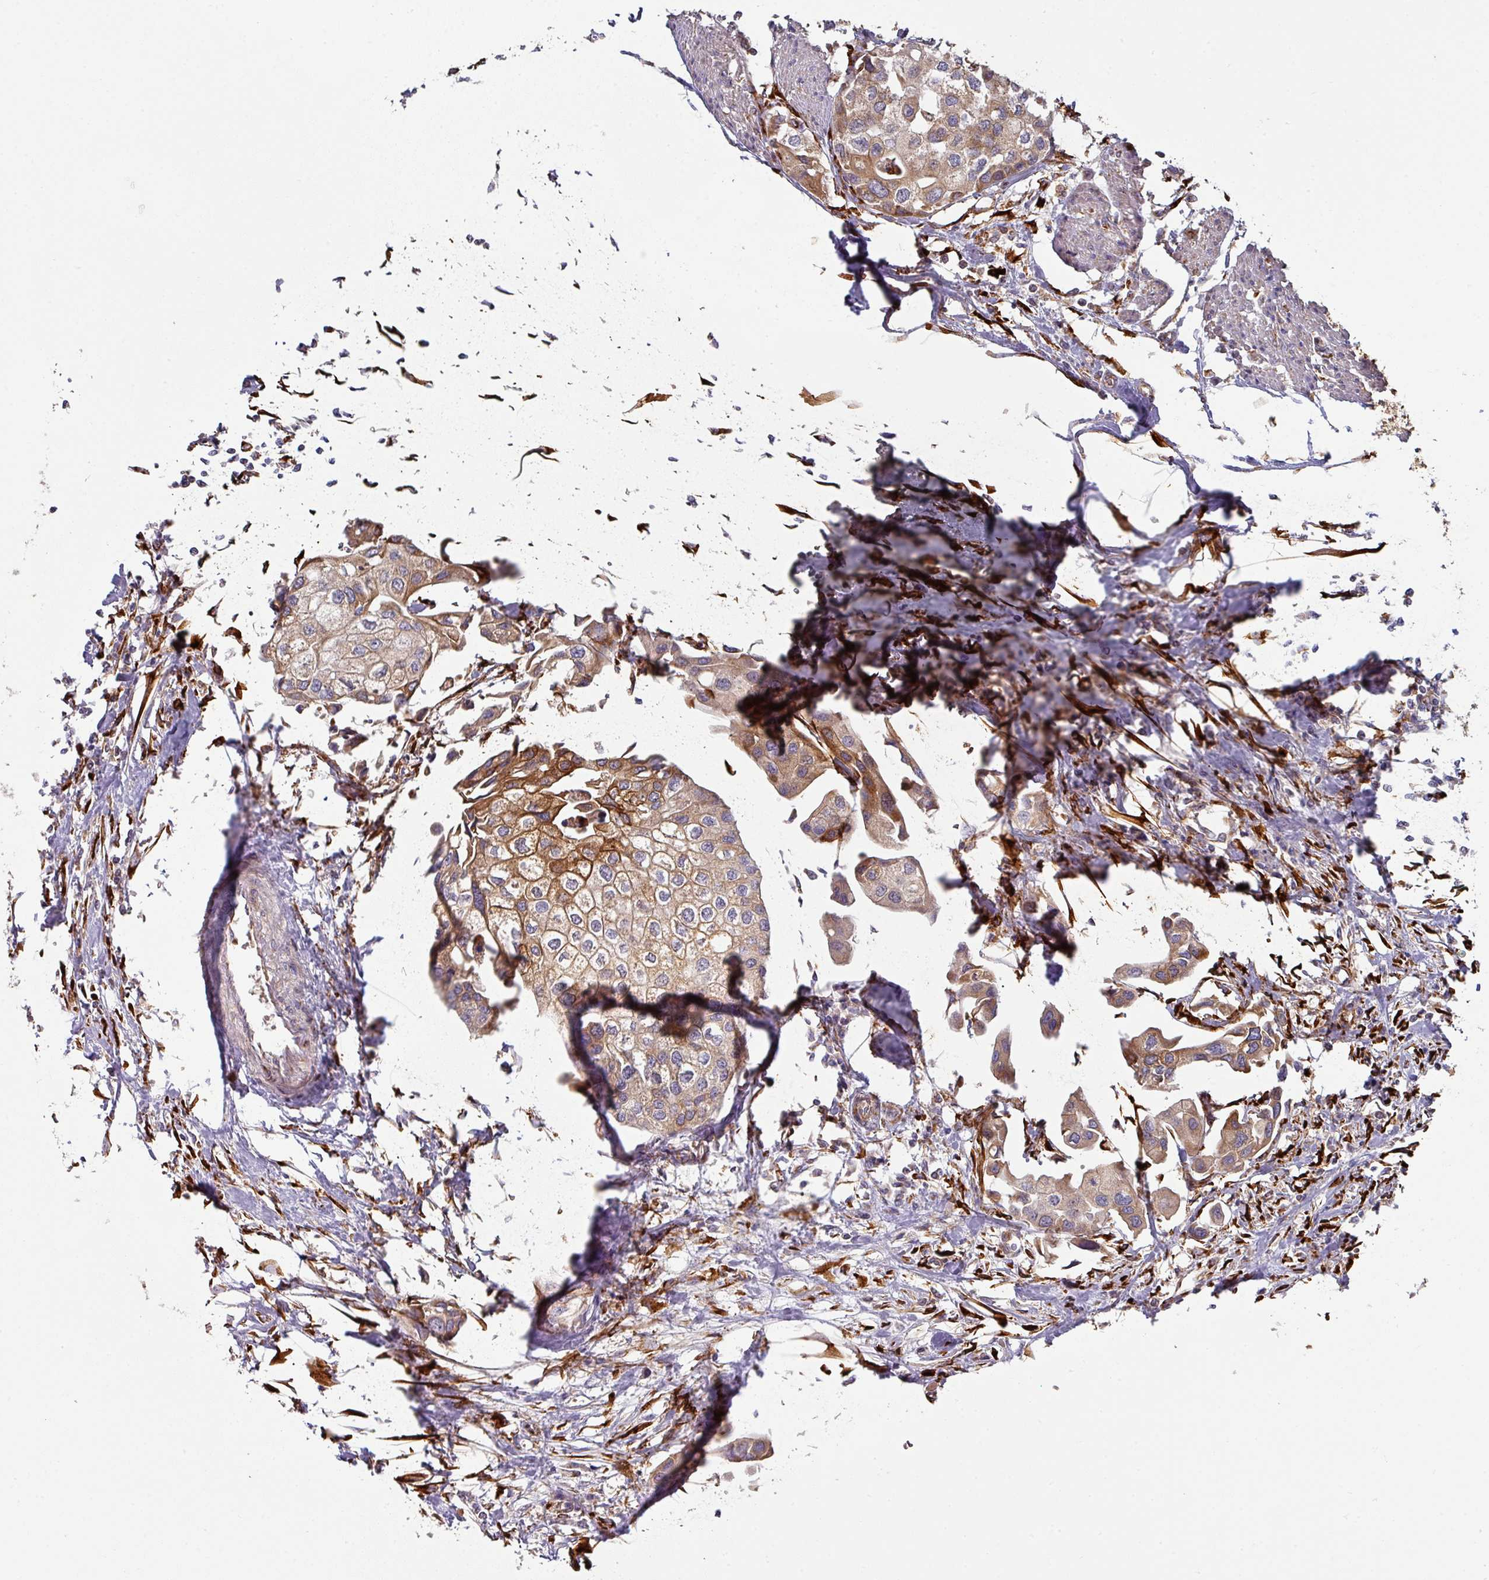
{"staining": {"intensity": "moderate", "quantity": "25%-75%", "location": "cytoplasmic/membranous"}, "tissue": "urothelial cancer", "cell_type": "Tumor cells", "image_type": "cancer", "snomed": [{"axis": "morphology", "description": "Urothelial carcinoma, High grade"}, {"axis": "topography", "description": "Urinary bladder"}], "caption": "Tumor cells exhibit medium levels of moderate cytoplasmic/membranous staining in approximately 25%-75% of cells in human urothelial carcinoma (high-grade).", "gene": "ZNF268", "patient": {"sex": "male", "age": 64}}